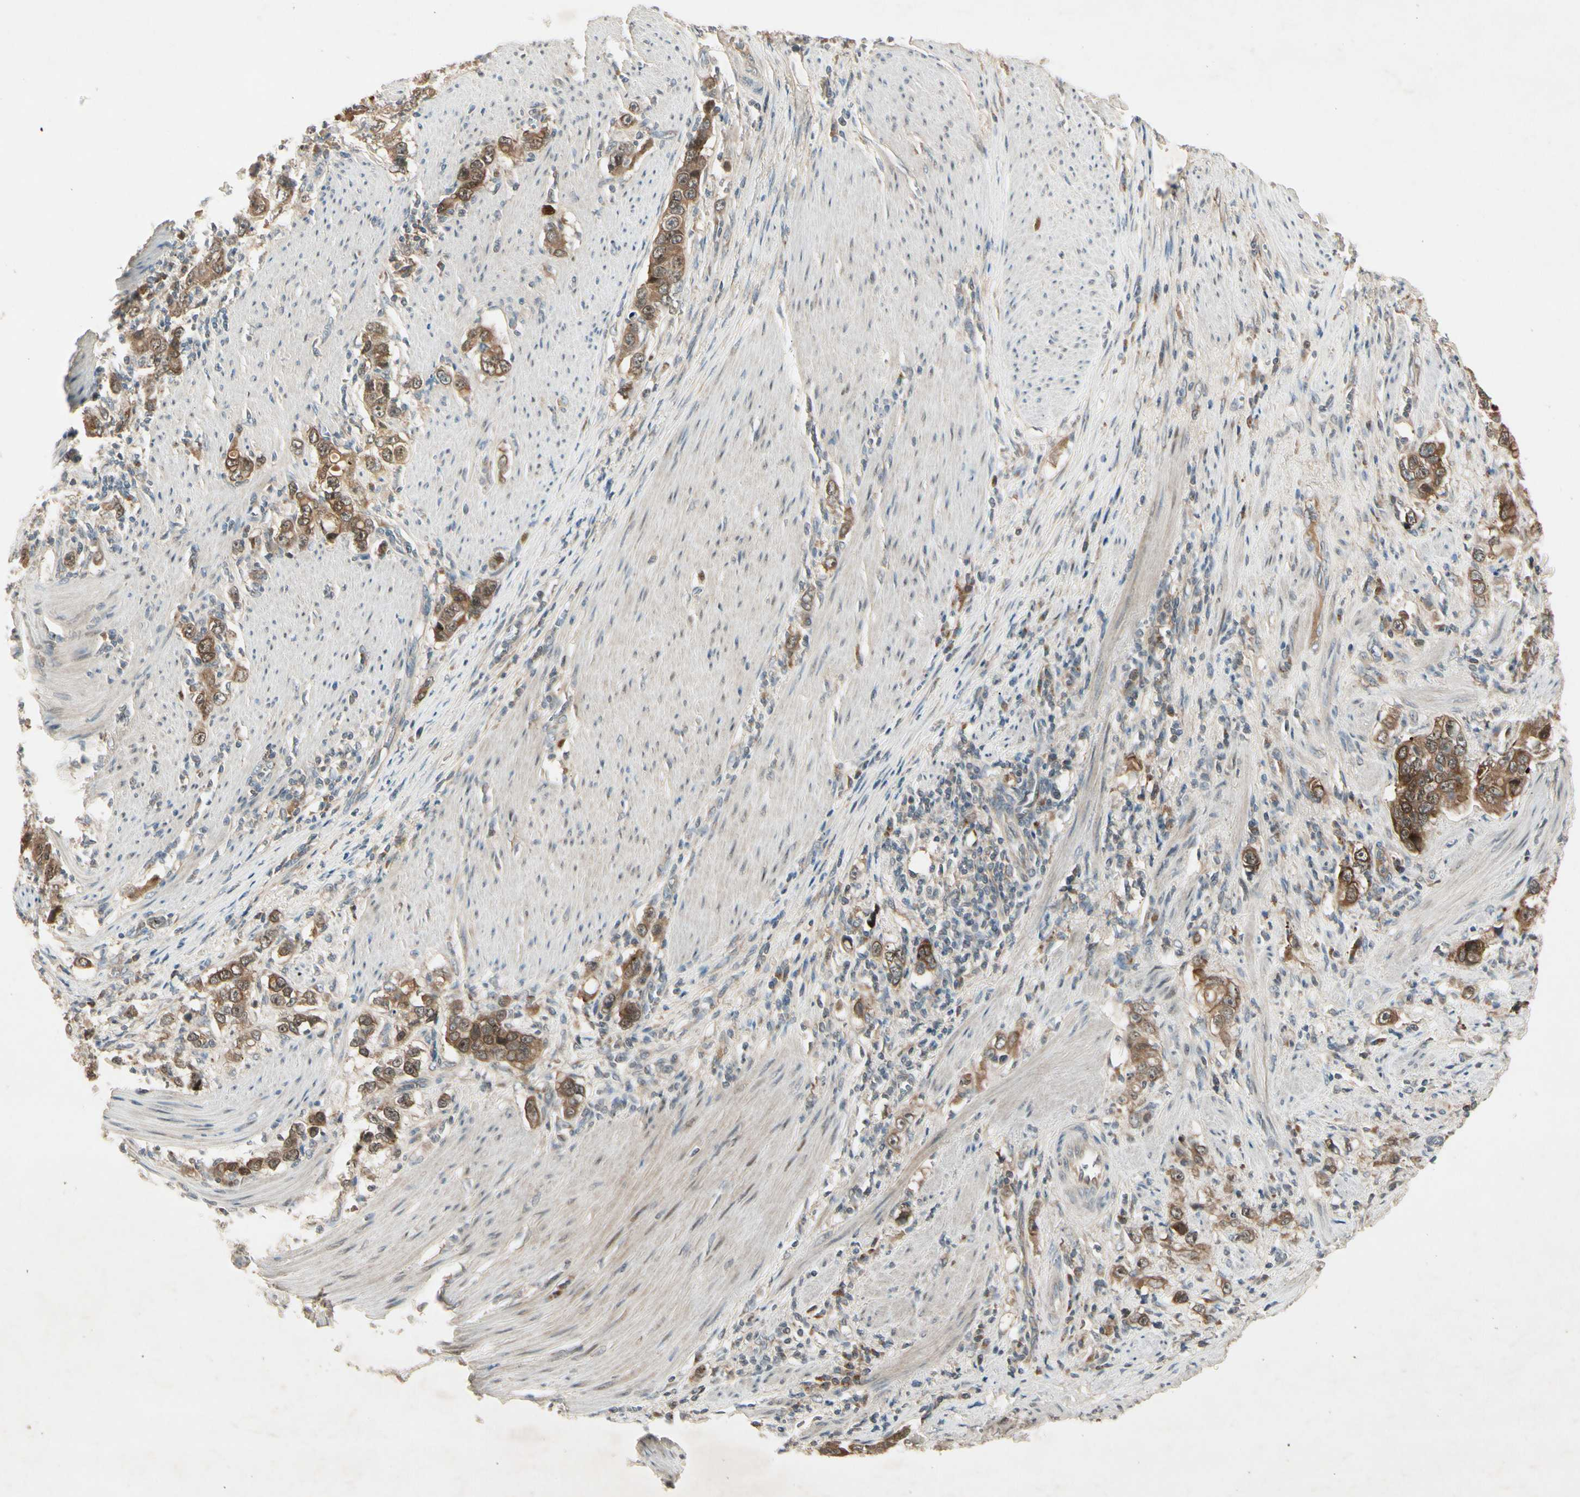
{"staining": {"intensity": "moderate", "quantity": ">75%", "location": "cytoplasmic/membranous"}, "tissue": "stomach cancer", "cell_type": "Tumor cells", "image_type": "cancer", "snomed": [{"axis": "morphology", "description": "Adenocarcinoma, NOS"}, {"axis": "topography", "description": "Stomach, lower"}], "caption": "DAB (3,3'-diaminobenzidine) immunohistochemical staining of human adenocarcinoma (stomach) exhibits moderate cytoplasmic/membranous protein staining in approximately >75% of tumor cells.", "gene": "FHDC1", "patient": {"sex": "female", "age": 72}}